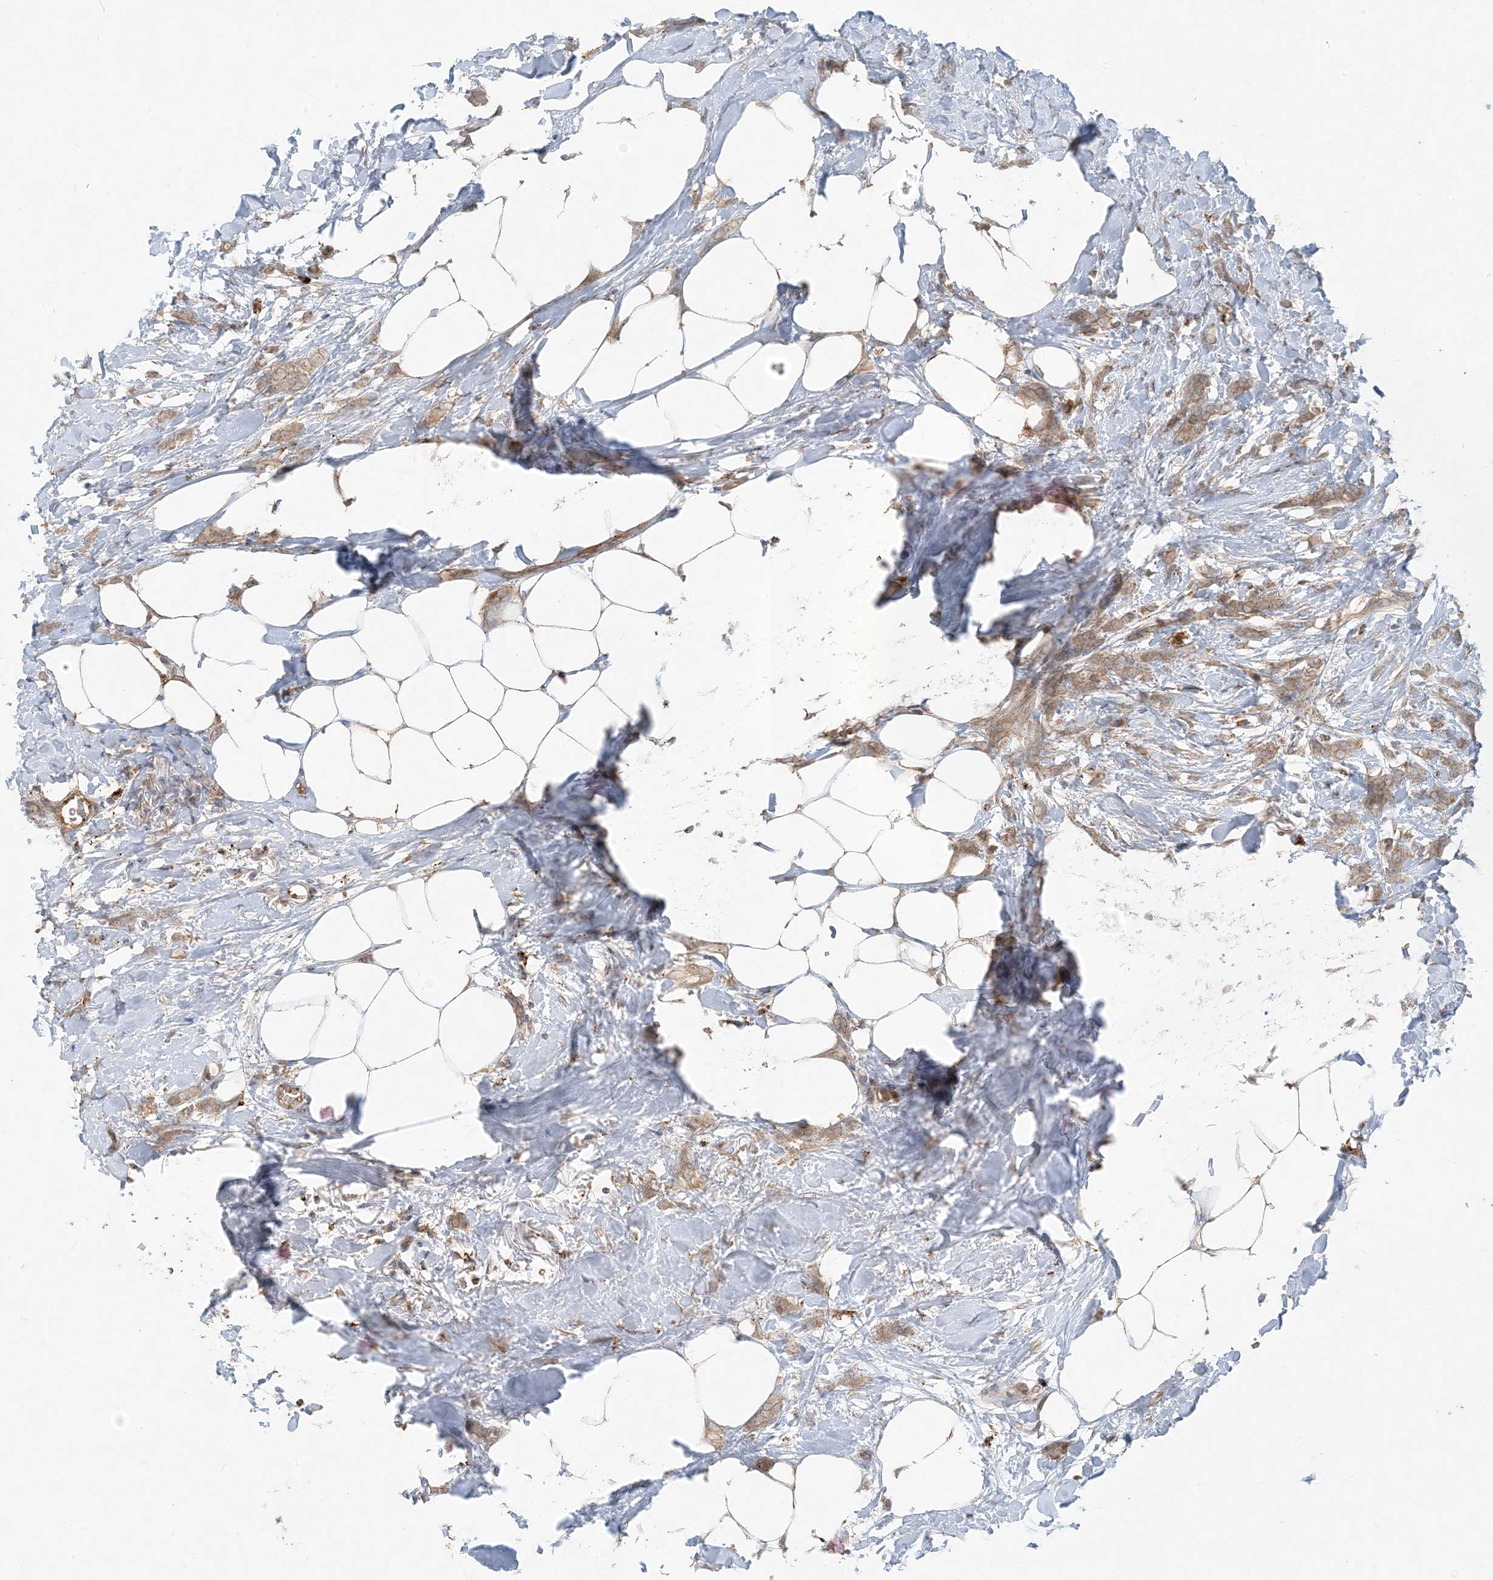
{"staining": {"intensity": "moderate", "quantity": ">75%", "location": "cytoplasmic/membranous"}, "tissue": "breast cancer", "cell_type": "Tumor cells", "image_type": "cancer", "snomed": [{"axis": "morphology", "description": "Lobular carcinoma, in situ"}, {"axis": "morphology", "description": "Lobular carcinoma"}, {"axis": "topography", "description": "Breast"}], "caption": "This micrograph exhibits breast cancer stained with immunohistochemistry to label a protein in brown. The cytoplasmic/membranous of tumor cells show moderate positivity for the protein. Nuclei are counter-stained blue.", "gene": "MCOLN1", "patient": {"sex": "female", "age": 41}}